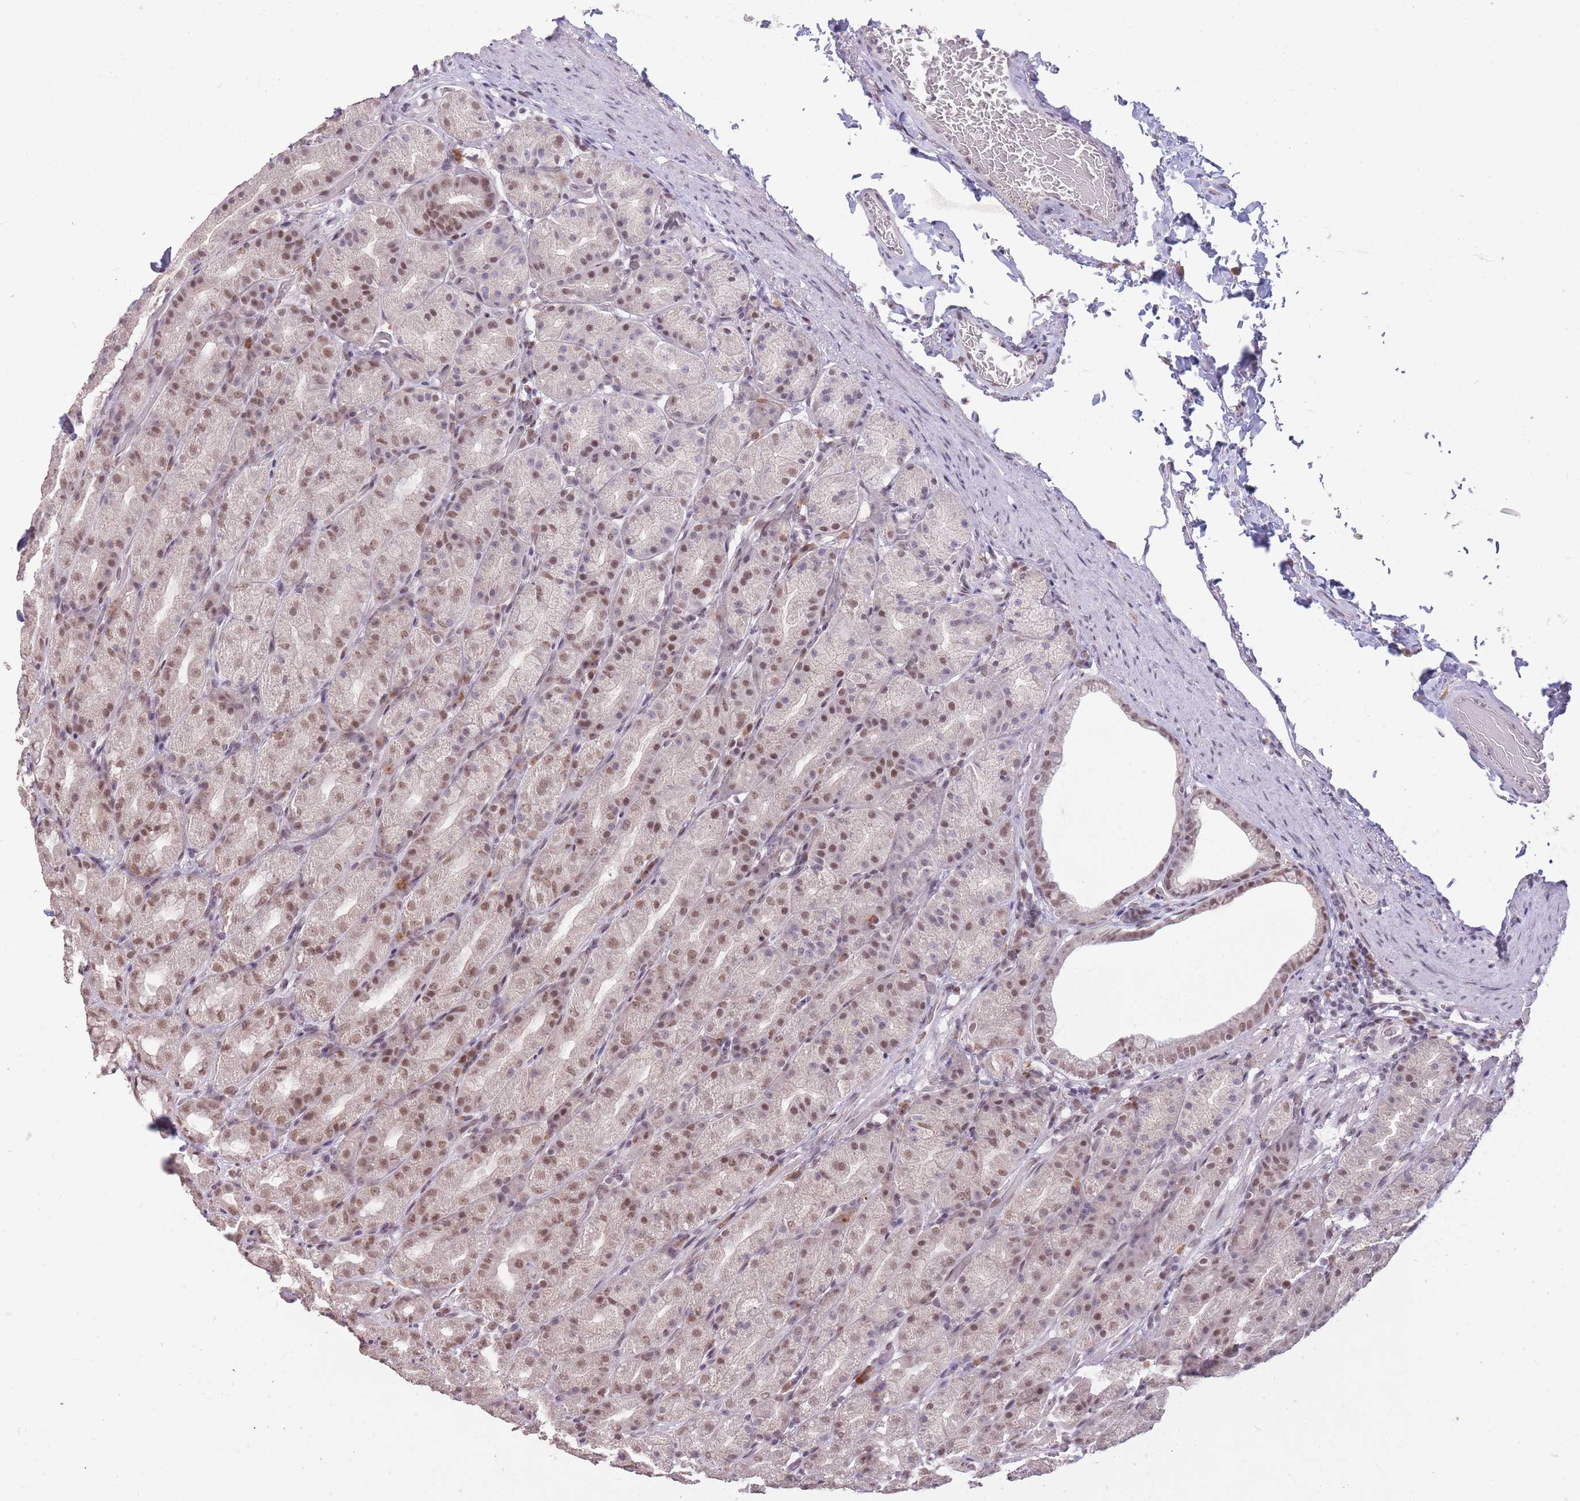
{"staining": {"intensity": "moderate", "quantity": "25%-75%", "location": "nuclear"}, "tissue": "stomach", "cell_type": "Glandular cells", "image_type": "normal", "snomed": [{"axis": "morphology", "description": "Normal tissue, NOS"}, {"axis": "topography", "description": "Stomach, upper"}, {"axis": "topography", "description": "Stomach"}], "caption": "IHC (DAB) staining of unremarkable human stomach shows moderate nuclear protein staining in about 25%-75% of glandular cells.", "gene": "HNRNPUL1", "patient": {"sex": "male", "age": 68}}